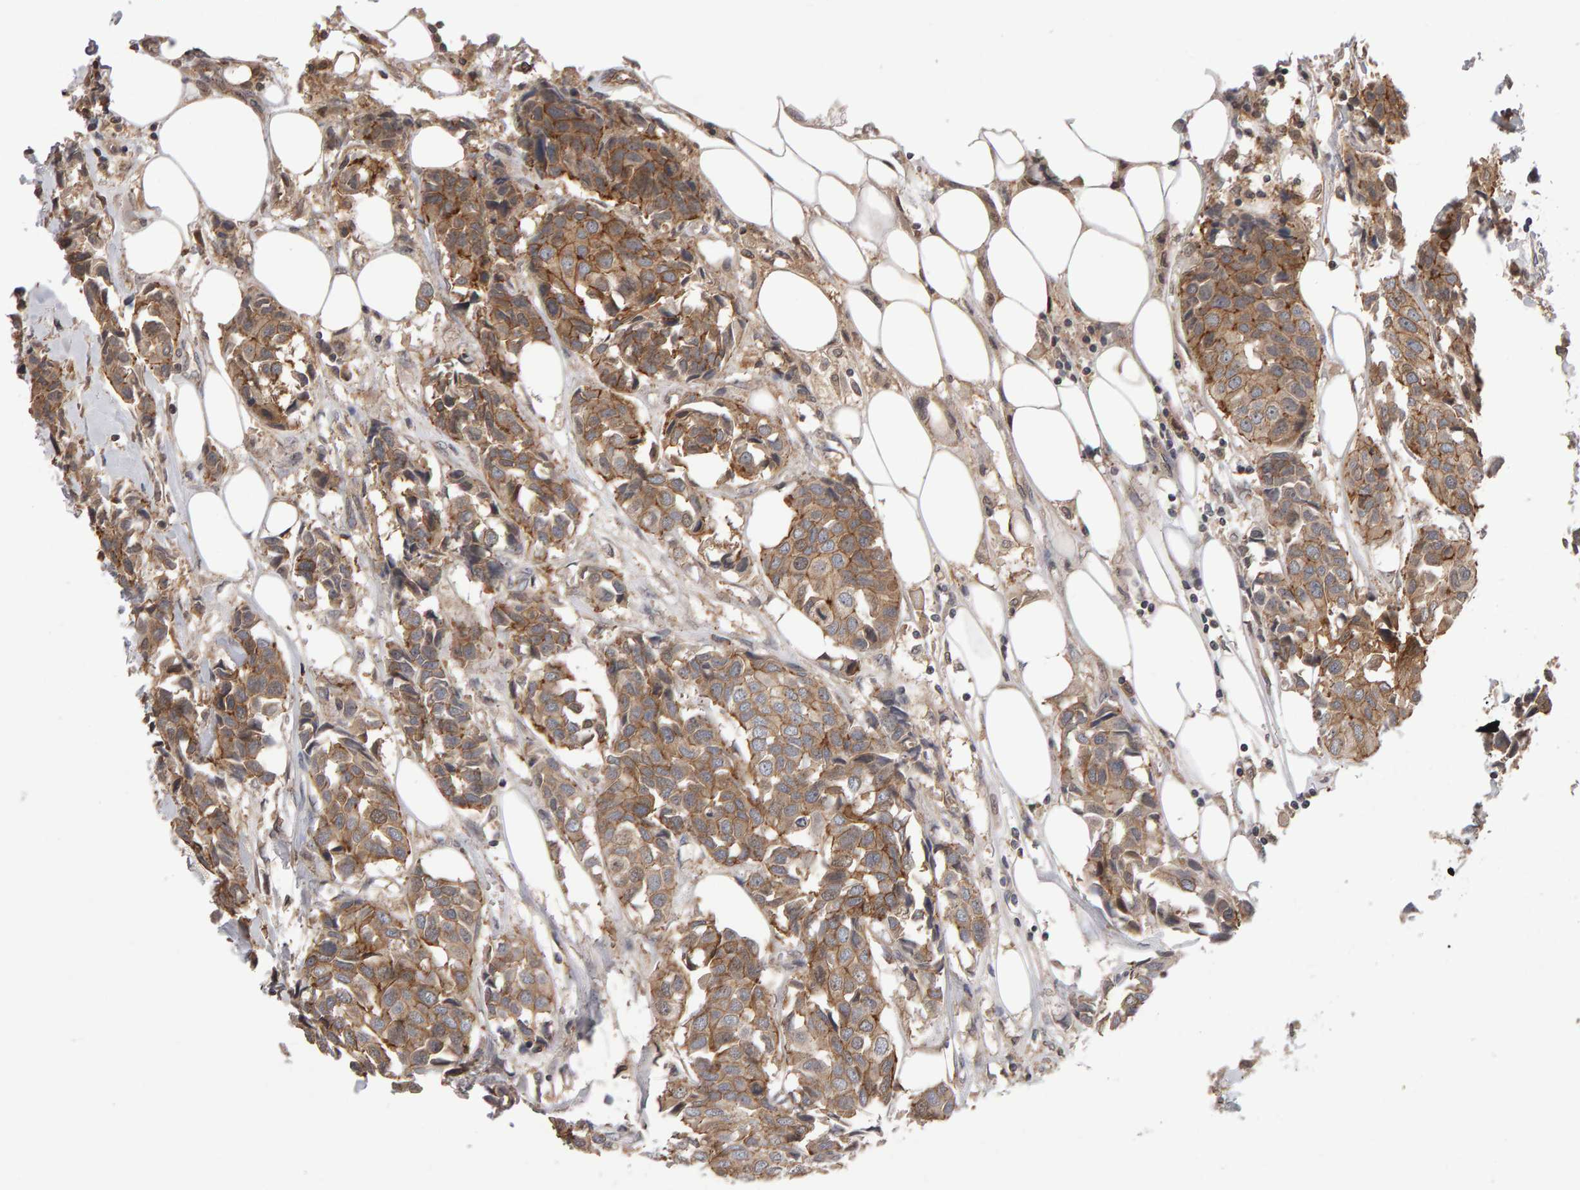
{"staining": {"intensity": "moderate", "quantity": ">75%", "location": "cytoplasmic/membranous"}, "tissue": "breast cancer", "cell_type": "Tumor cells", "image_type": "cancer", "snomed": [{"axis": "morphology", "description": "Duct carcinoma"}, {"axis": "topography", "description": "Breast"}], "caption": "Breast cancer was stained to show a protein in brown. There is medium levels of moderate cytoplasmic/membranous expression in approximately >75% of tumor cells.", "gene": "SCRIB", "patient": {"sex": "female", "age": 80}}